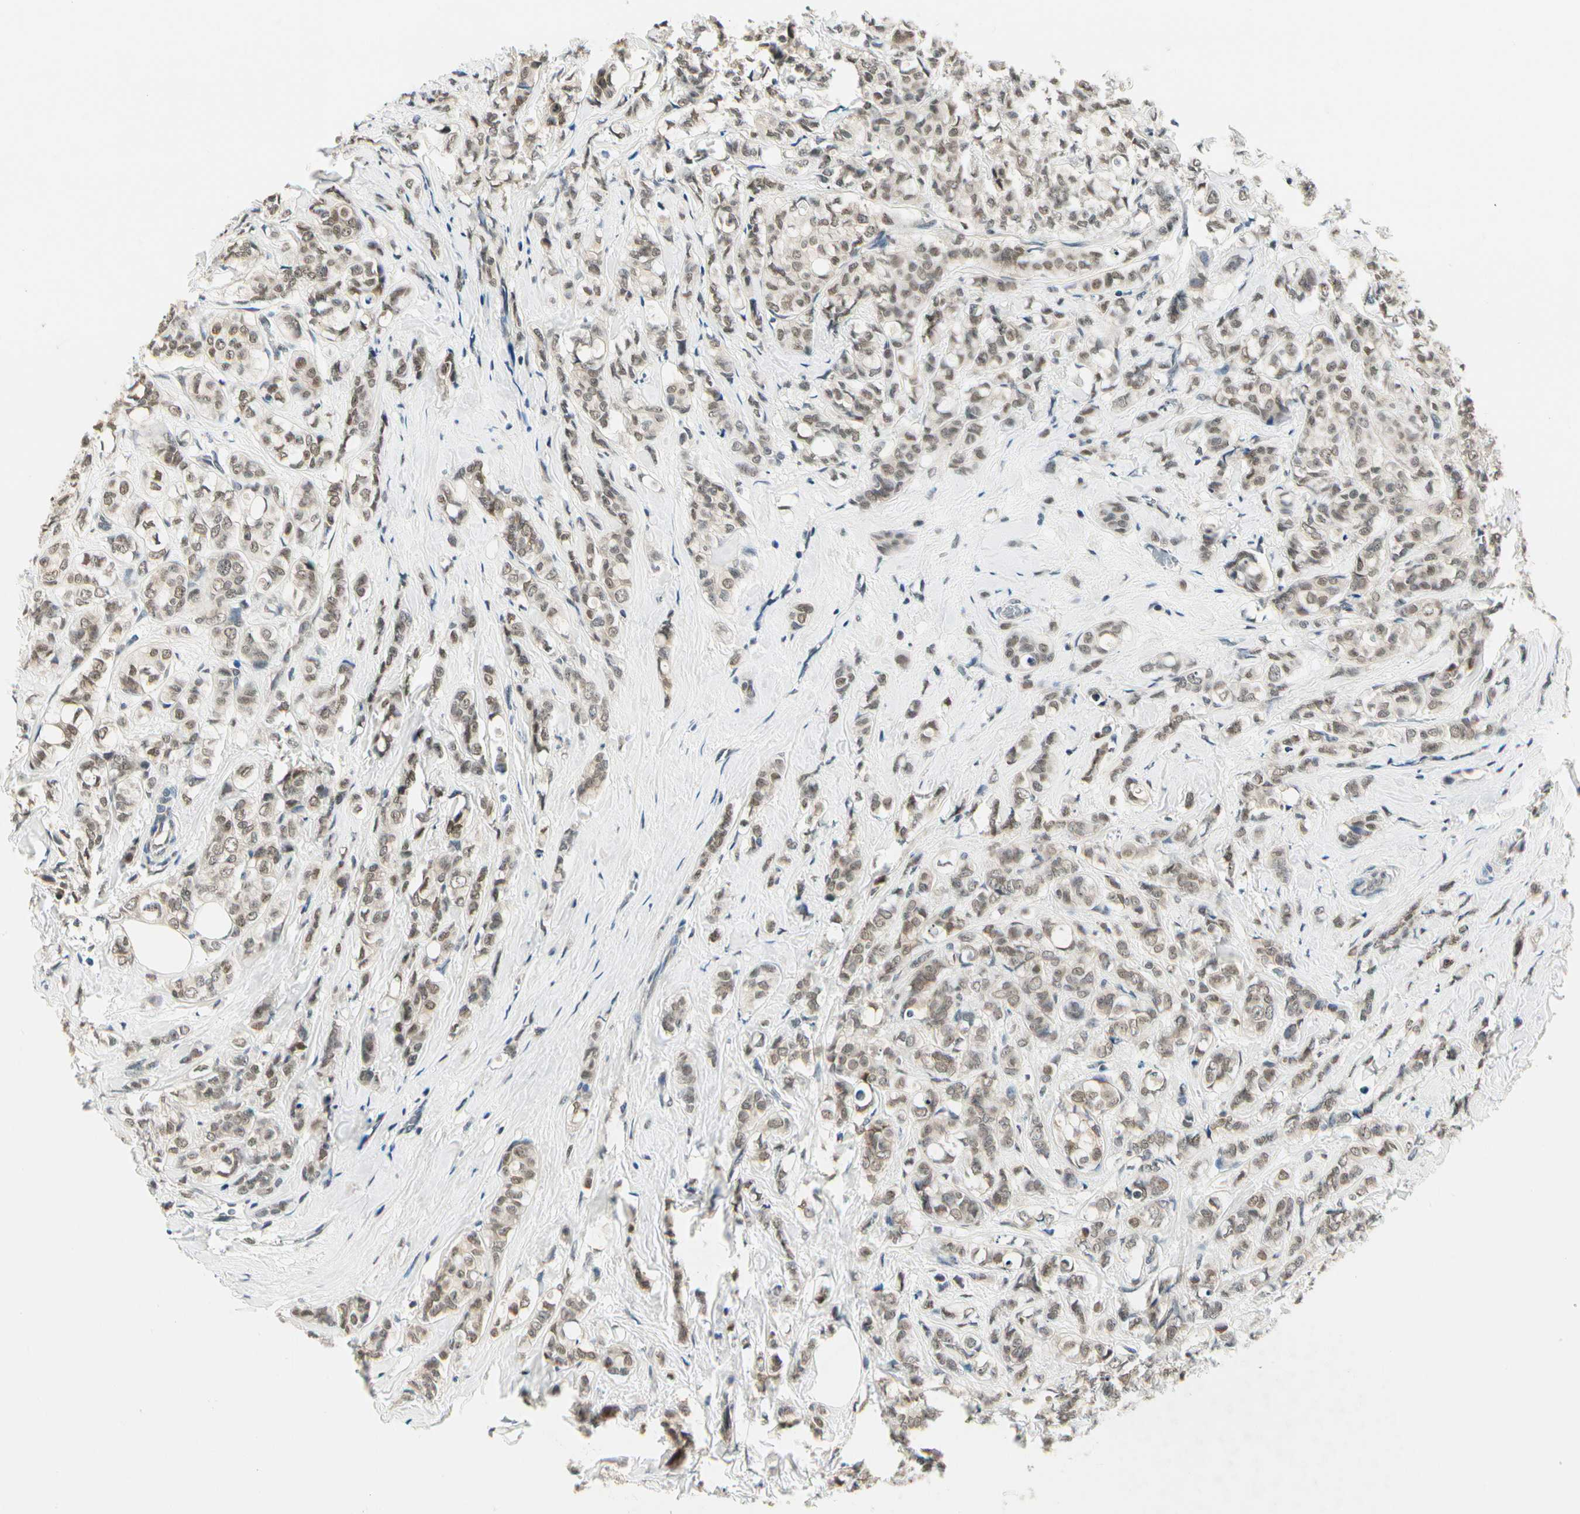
{"staining": {"intensity": "moderate", "quantity": ">75%", "location": "cytoplasmic/membranous"}, "tissue": "breast cancer", "cell_type": "Tumor cells", "image_type": "cancer", "snomed": [{"axis": "morphology", "description": "Lobular carcinoma"}, {"axis": "topography", "description": "Breast"}], "caption": "Immunohistochemical staining of breast cancer (lobular carcinoma) exhibits medium levels of moderate cytoplasmic/membranous staining in about >75% of tumor cells. (brown staining indicates protein expression, while blue staining denotes nuclei).", "gene": "PDK2", "patient": {"sex": "female", "age": 60}}